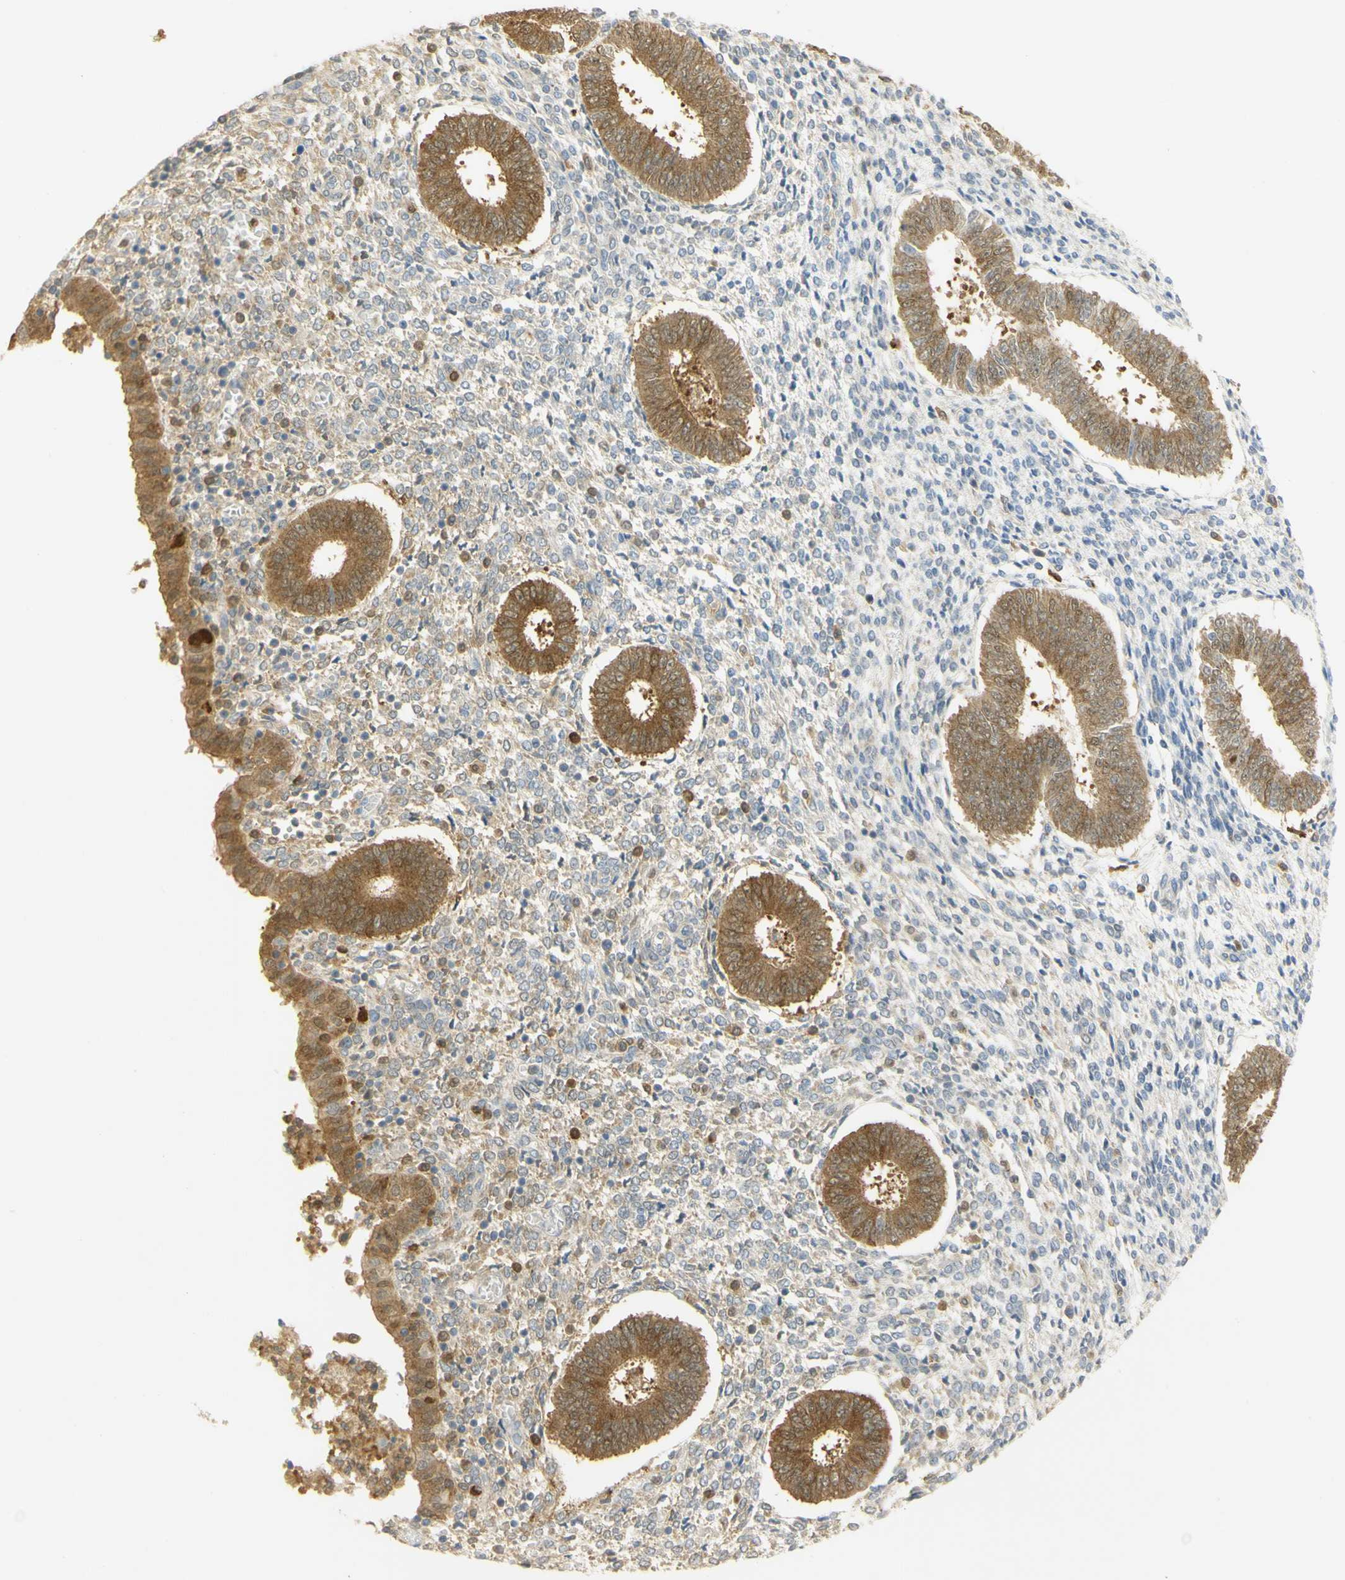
{"staining": {"intensity": "moderate", "quantity": "25%-75%", "location": "cytoplasmic/membranous"}, "tissue": "endometrium", "cell_type": "Cells in endometrial stroma", "image_type": "normal", "snomed": [{"axis": "morphology", "description": "Normal tissue, NOS"}, {"axis": "topography", "description": "Endometrium"}], "caption": "IHC photomicrograph of normal endometrium: endometrium stained using IHC reveals medium levels of moderate protein expression localized specifically in the cytoplasmic/membranous of cells in endometrial stroma, appearing as a cytoplasmic/membranous brown color.", "gene": "PAK1", "patient": {"sex": "female", "age": 35}}